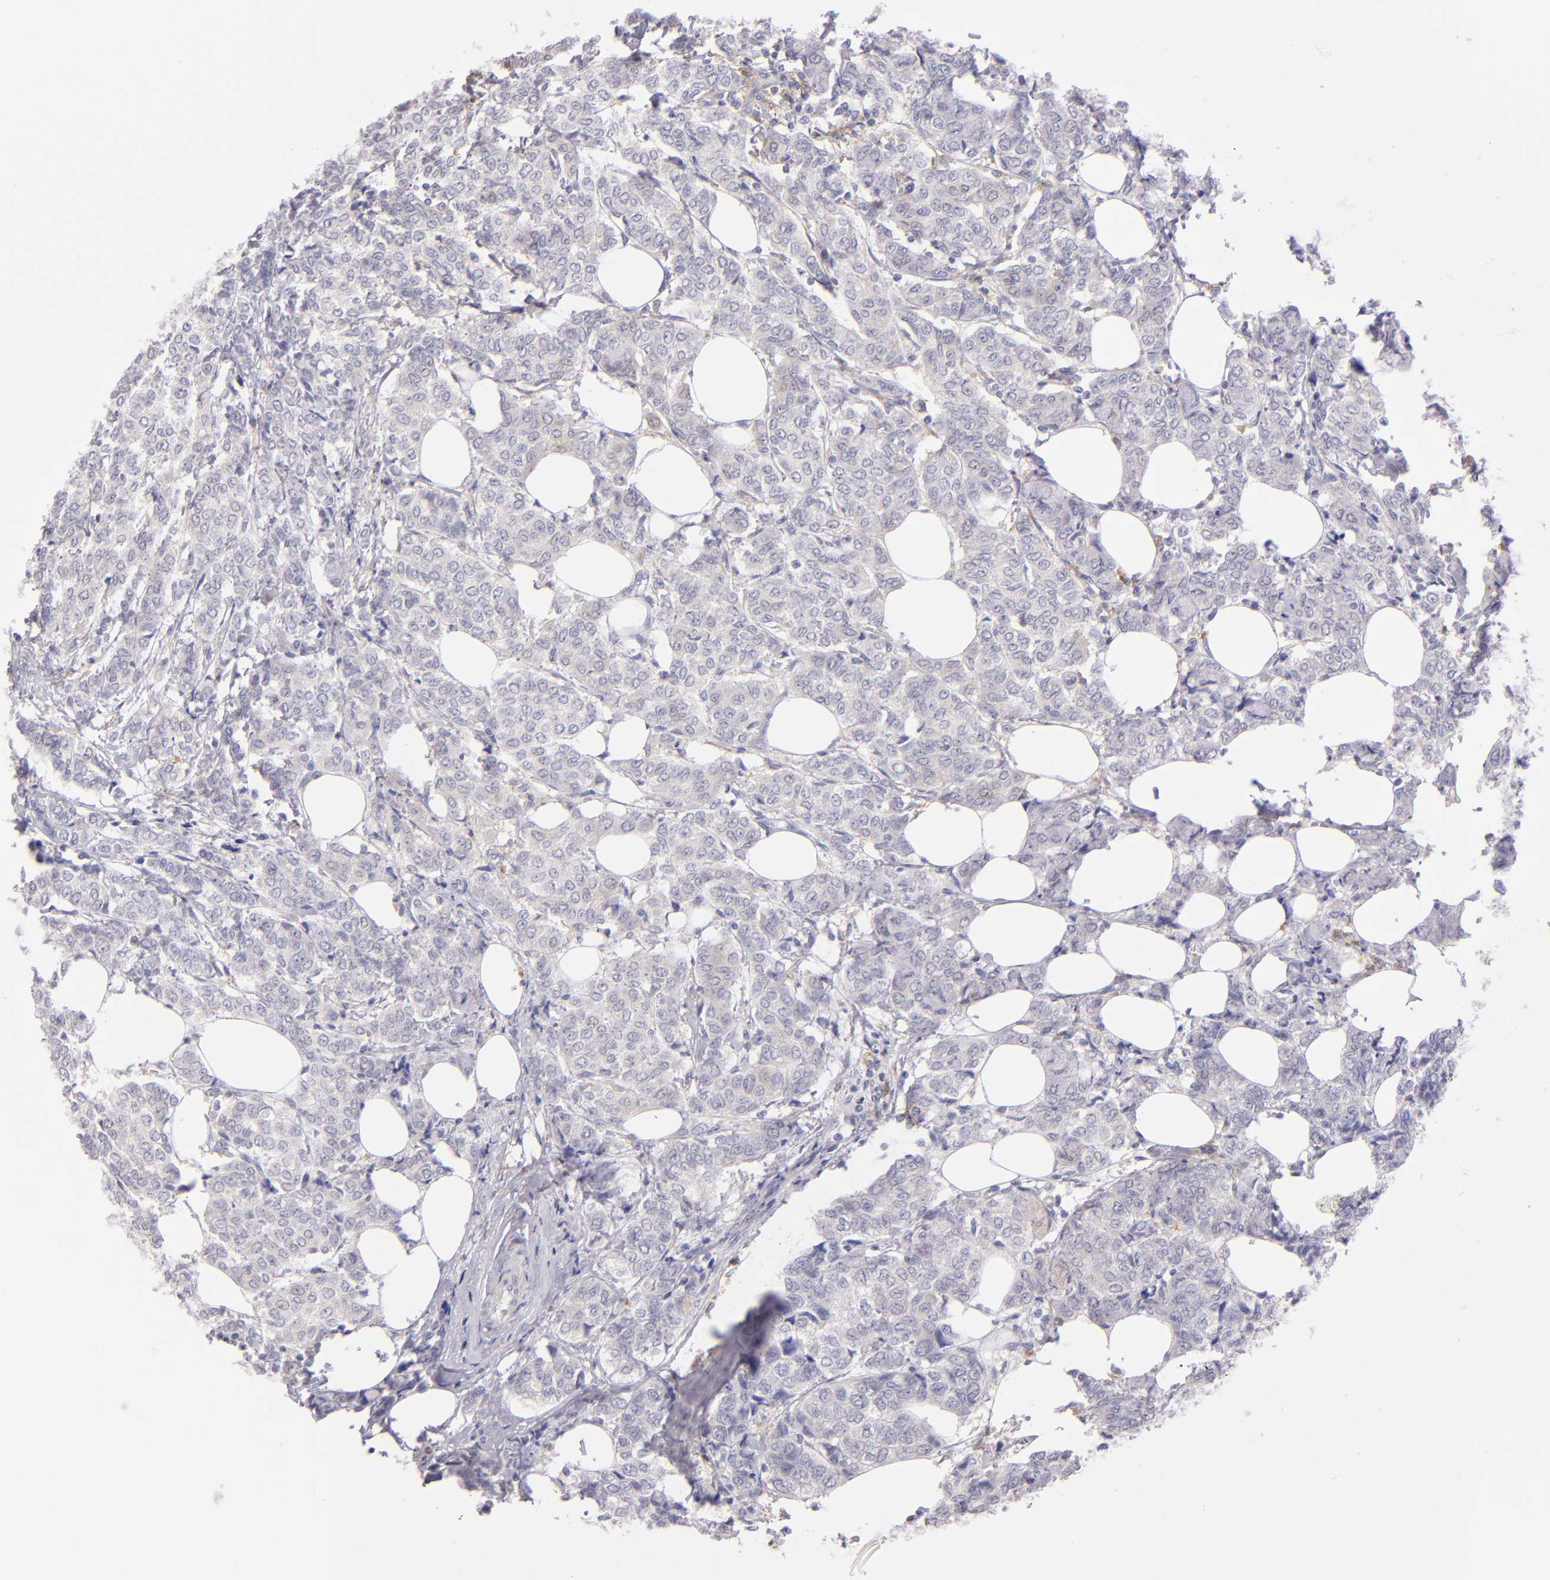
{"staining": {"intensity": "negative", "quantity": "none", "location": "none"}, "tissue": "breast cancer", "cell_type": "Tumor cells", "image_type": "cancer", "snomed": [{"axis": "morphology", "description": "Lobular carcinoma"}, {"axis": "topography", "description": "Breast"}], "caption": "Tumor cells are negative for protein expression in human breast lobular carcinoma.", "gene": "TRAF3", "patient": {"sex": "female", "age": 60}}